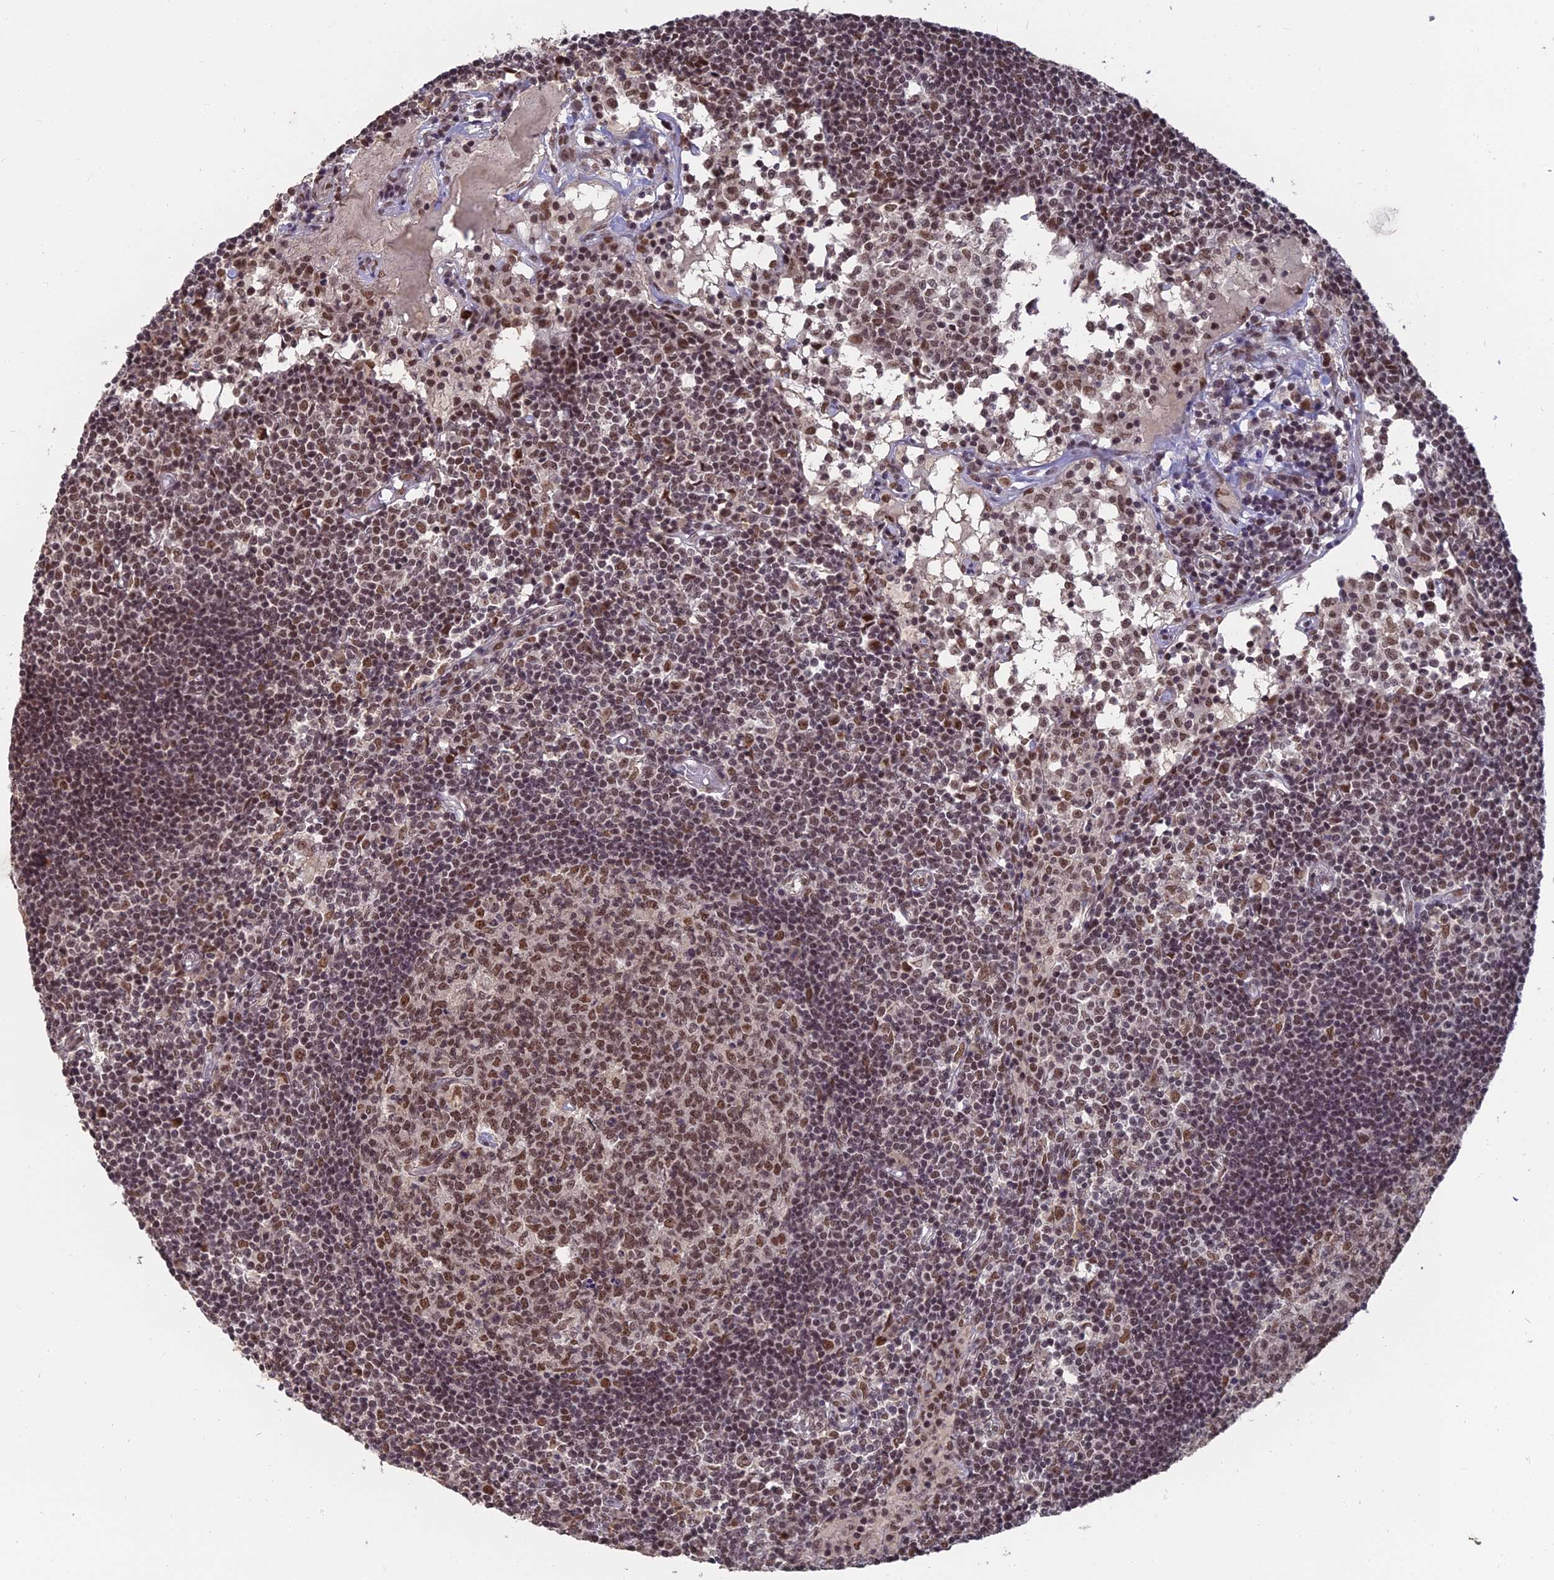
{"staining": {"intensity": "moderate", "quantity": ">75%", "location": "nuclear"}, "tissue": "lymph node", "cell_type": "Germinal center cells", "image_type": "normal", "snomed": [{"axis": "morphology", "description": "Normal tissue, NOS"}, {"axis": "topography", "description": "Lymph node"}], "caption": "Immunohistochemistry (IHC) staining of unremarkable lymph node, which exhibits medium levels of moderate nuclear positivity in about >75% of germinal center cells indicating moderate nuclear protein positivity. The staining was performed using DAB (3,3'-diaminobenzidine) (brown) for protein detection and nuclei were counterstained in hematoxylin (blue).", "gene": "NR1H3", "patient": {"sex": "female", "age": 55}}